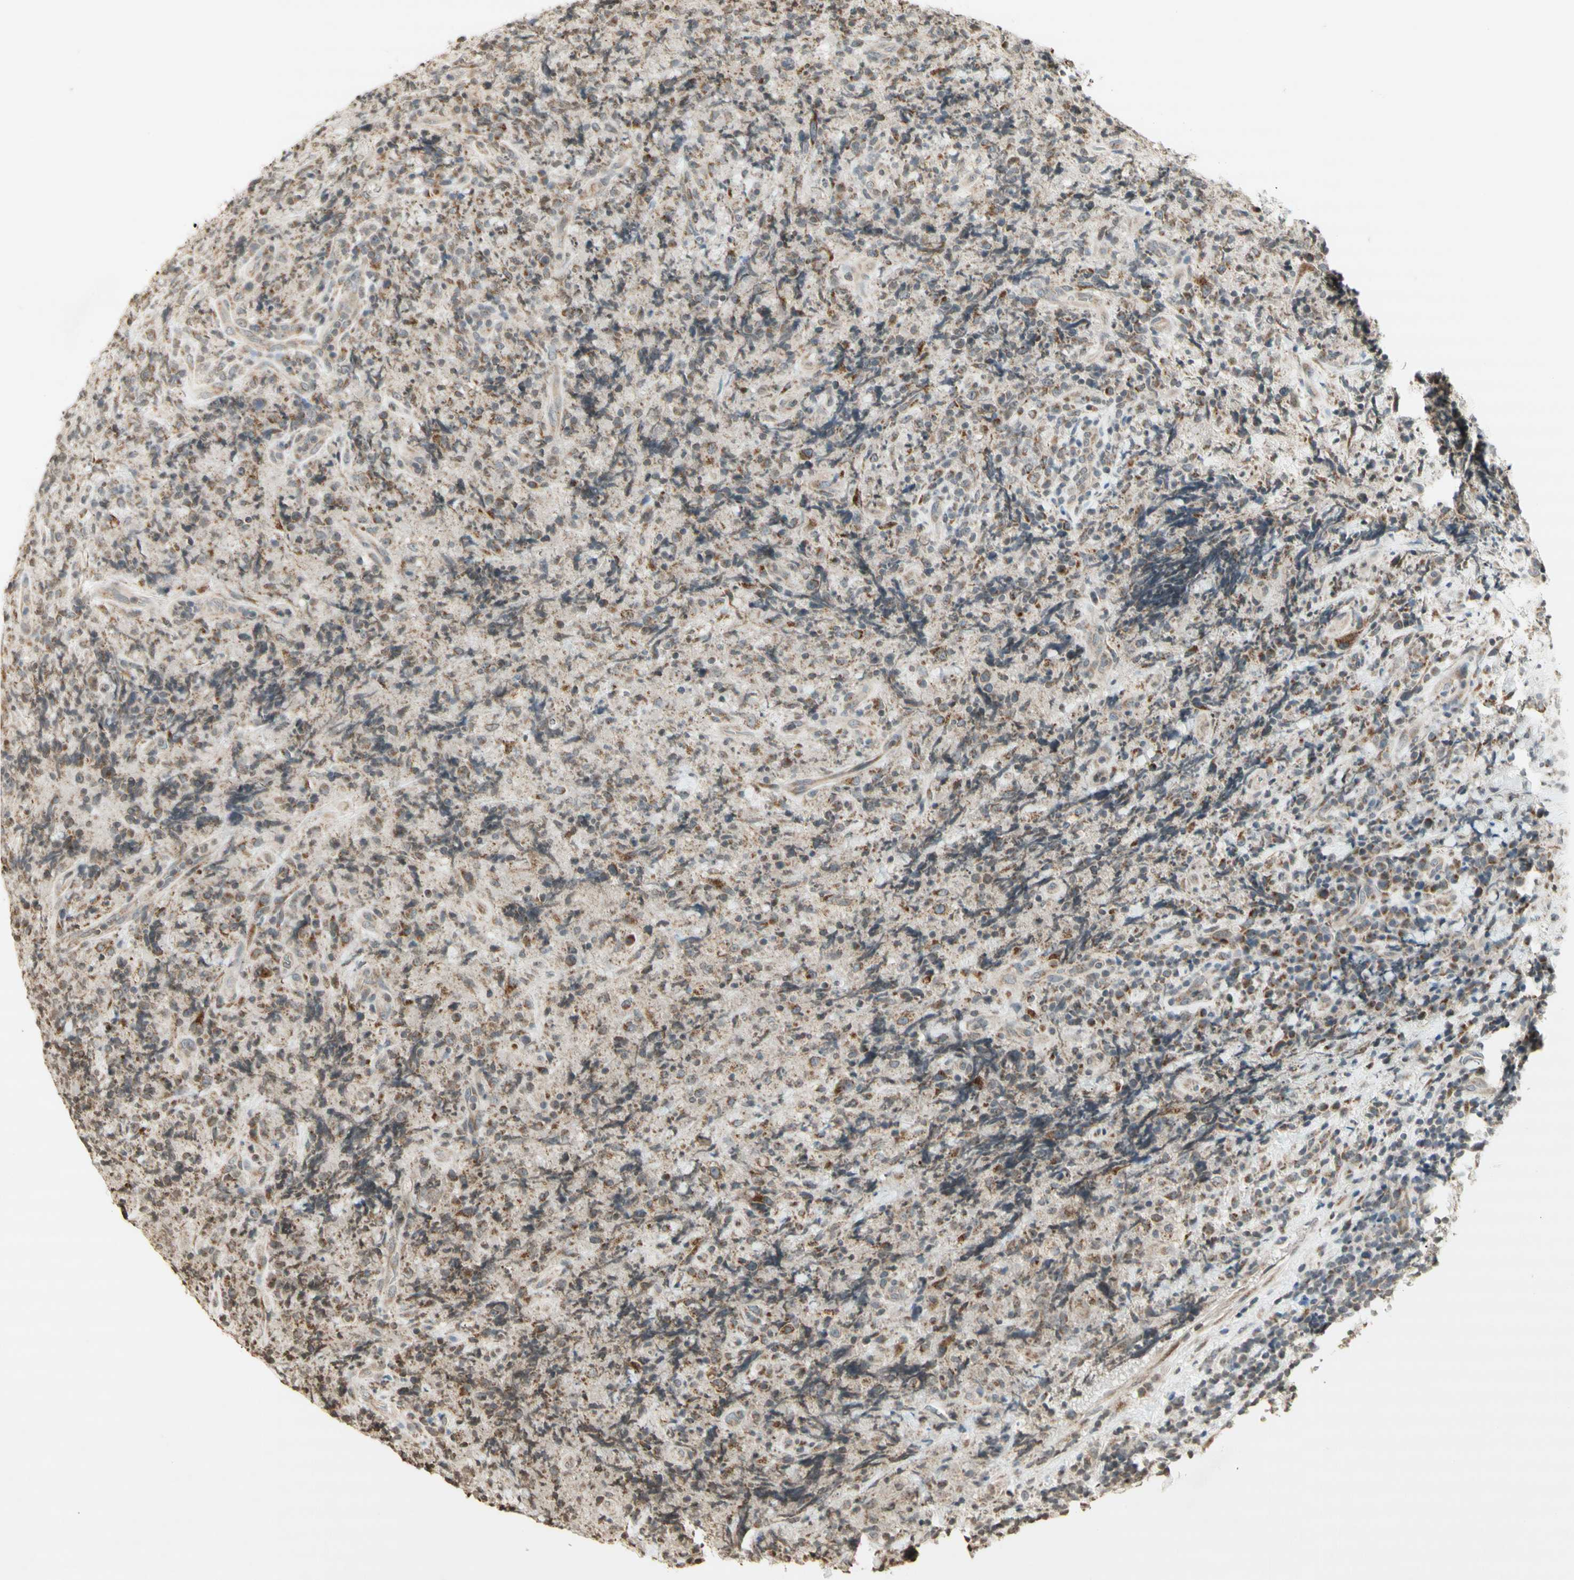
{"staining": {"intensity": "moderate", "quantity": "<25%", "location": "cytoplasmic/membranous"}, "tissue": "lymphoma", "cell_type": "Tumor cells", "image_type": "cancer", "snomed": [{"axis": "morphology", "description": "Malignant lymphoma, non-Hodgkin's type, High grade"}, {"axis": "topography", "description": "Tonsil"}], "caption": "High-power microscopy captured an immunohistochemistry photomicrograph of lymphoma, revealing moderate cytoplasmic/membranous positivity in about <25% of tumor cells.", "gene": "CCNI", "patient": {"sex": "female", "age": 36}}